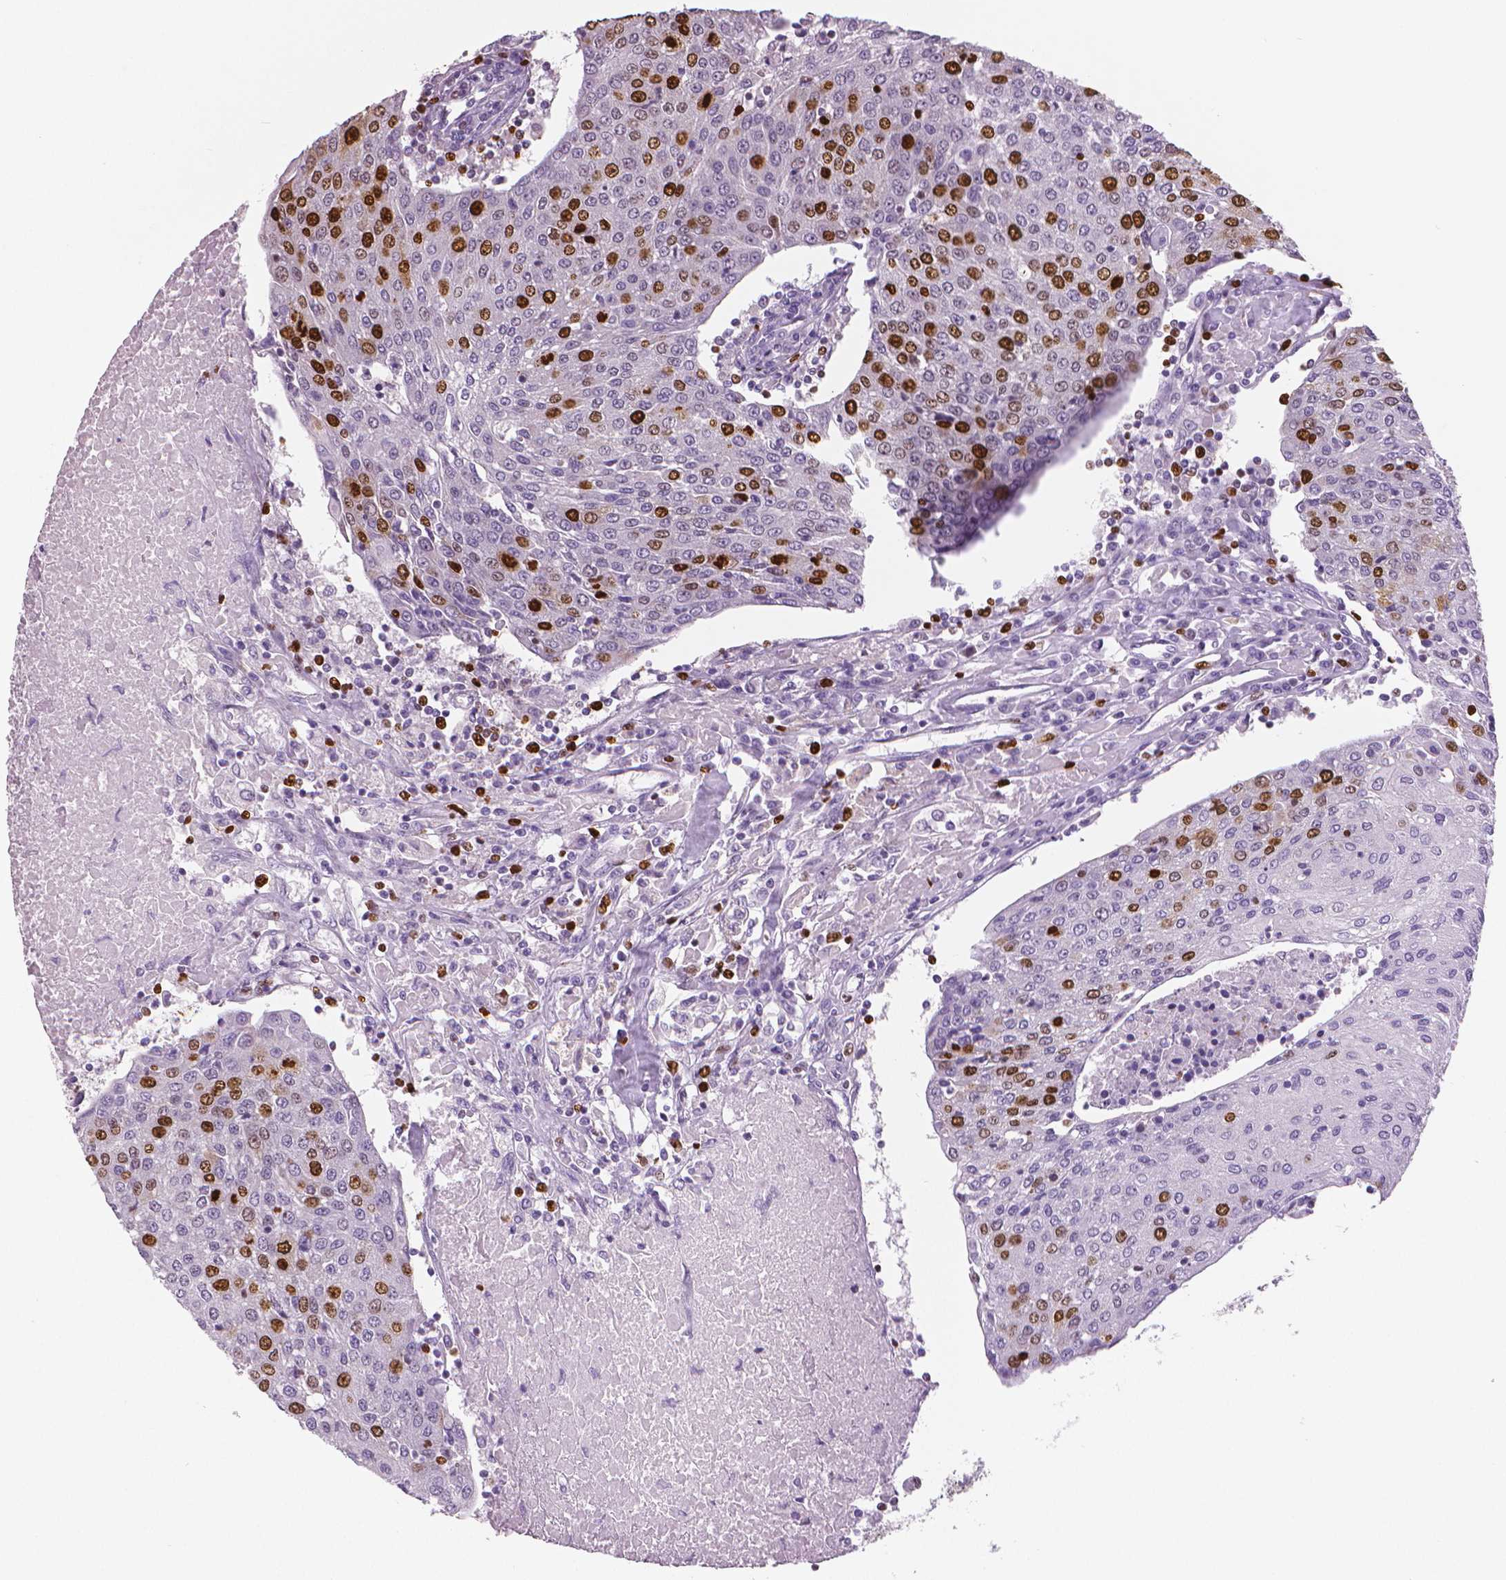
{"staining": {"intensity": "strong", "quantity": "<25%", "location": "nuclear"}, "tissue": "urothelial cancer", "cell_type": "Tumor cells", "image_type": "cancer", "snomed": [{"axis": "morphology", "description": "Urothelial carcinoma, High grade"}, {"axis": "topography", "description": "Urinary bladder"}], "caption": "The photomicrograph shows immunohistochemical staining of urothelial cancer. There is strong nuclear positivity is appreciated in approximately <25% of tumor cells. Nuclei are stained in blue.", "gene": "MKI67", "patient": {"sex": "female", "age": 85}}